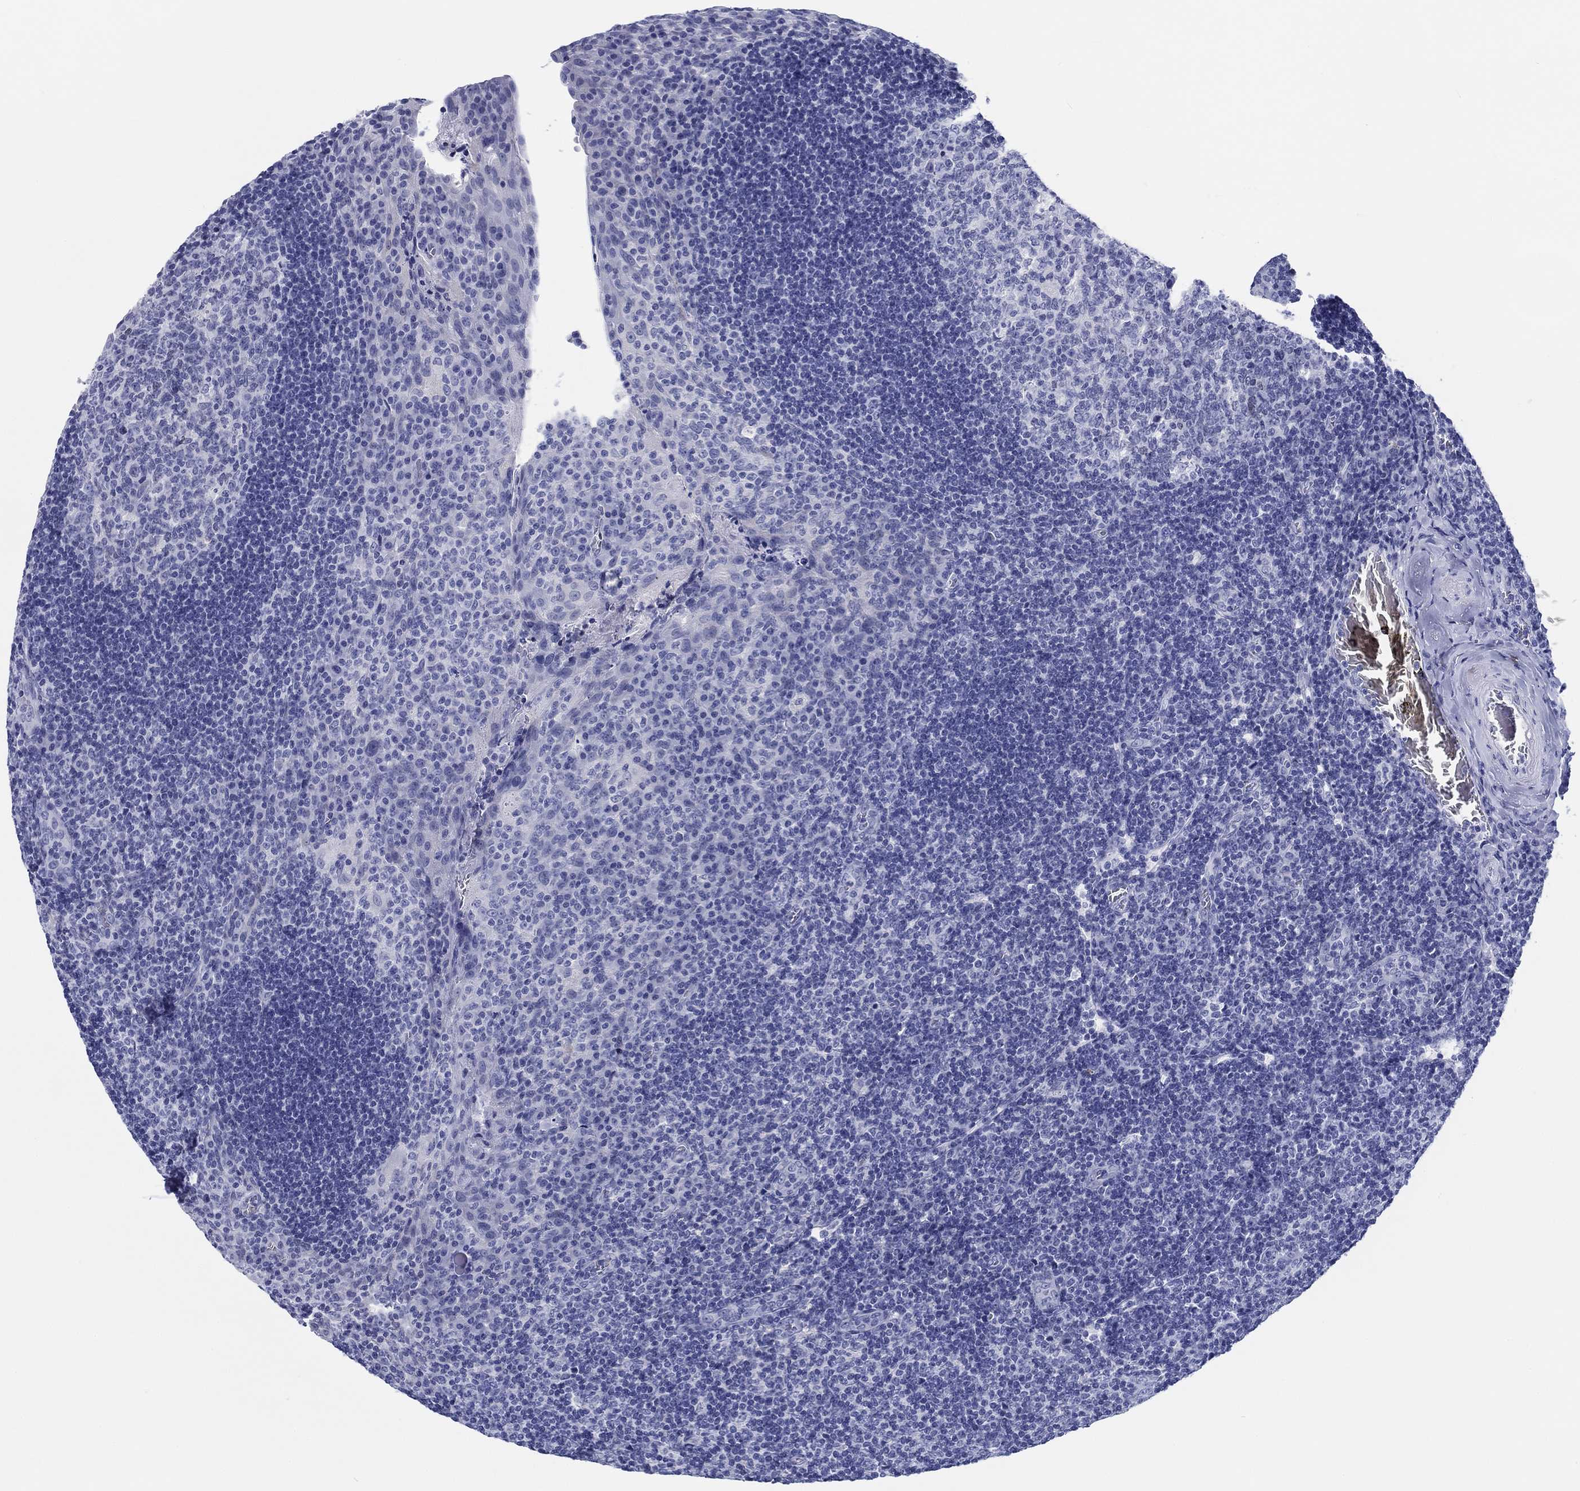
{"staining": {"intensity": "moderate", "quantity": "<25%", "location": "nuclear"}, "tissue": "tonsil", "cell_type": "Germinal center cells", "image_type": "normal", "snomed": [{"axis": "morphology", "description": "Normal tissue, NOS"}, {"axis": "topography", "description": "Tonsil"}], "caption": "An immunohistochemistry histopathology image of normal tissue is shown. Protein staining in brown shows moderate nuclear positivity in tonsil within germinal center cells. (brown staining indicates protein expression, while blue staining denotes nuclei).", "gene": "H1", "patient": {"sex": "male", "age": 17}}